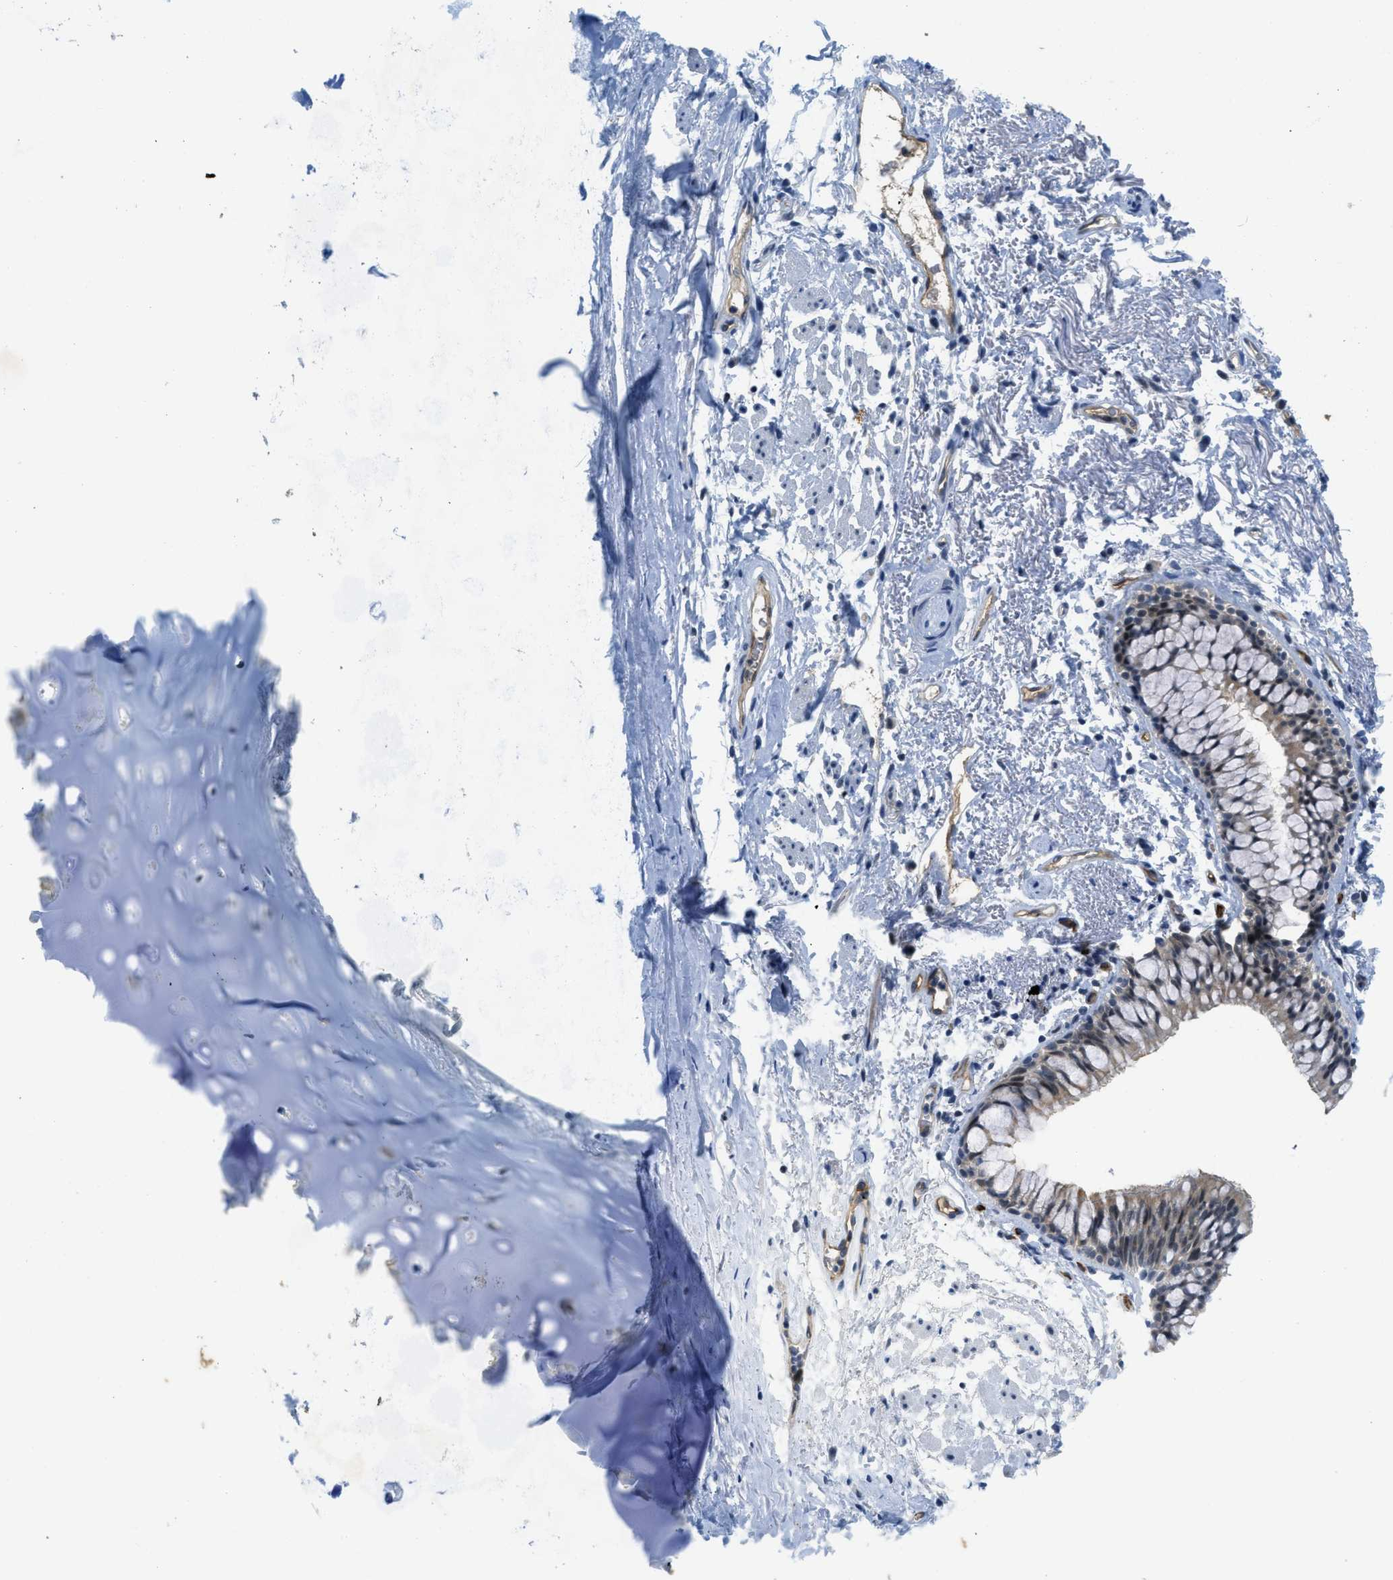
{"staining": {"intensity": "negative", "quantity": "none", "location": "none"}, "tissue": "adipose tissue", "cell_type": "Adipocytes", "image_type": "normal", "snomed": [{"axis": "morphology", "description": "Normal tissue, NOS"}, {"axis": "topography", "description": "Cartilage tissue"}, {"axis": "topography", "description": "Bronchus"}], "caption": "The IHC micrograph has no significant staining in adipocytes of adipose tissue. (DAB immunohistochemistry visualized using brightfield microscopy, high magnification).", "gene": "SLCO2A1", "patient": {"sex": "female", "age": 73}}